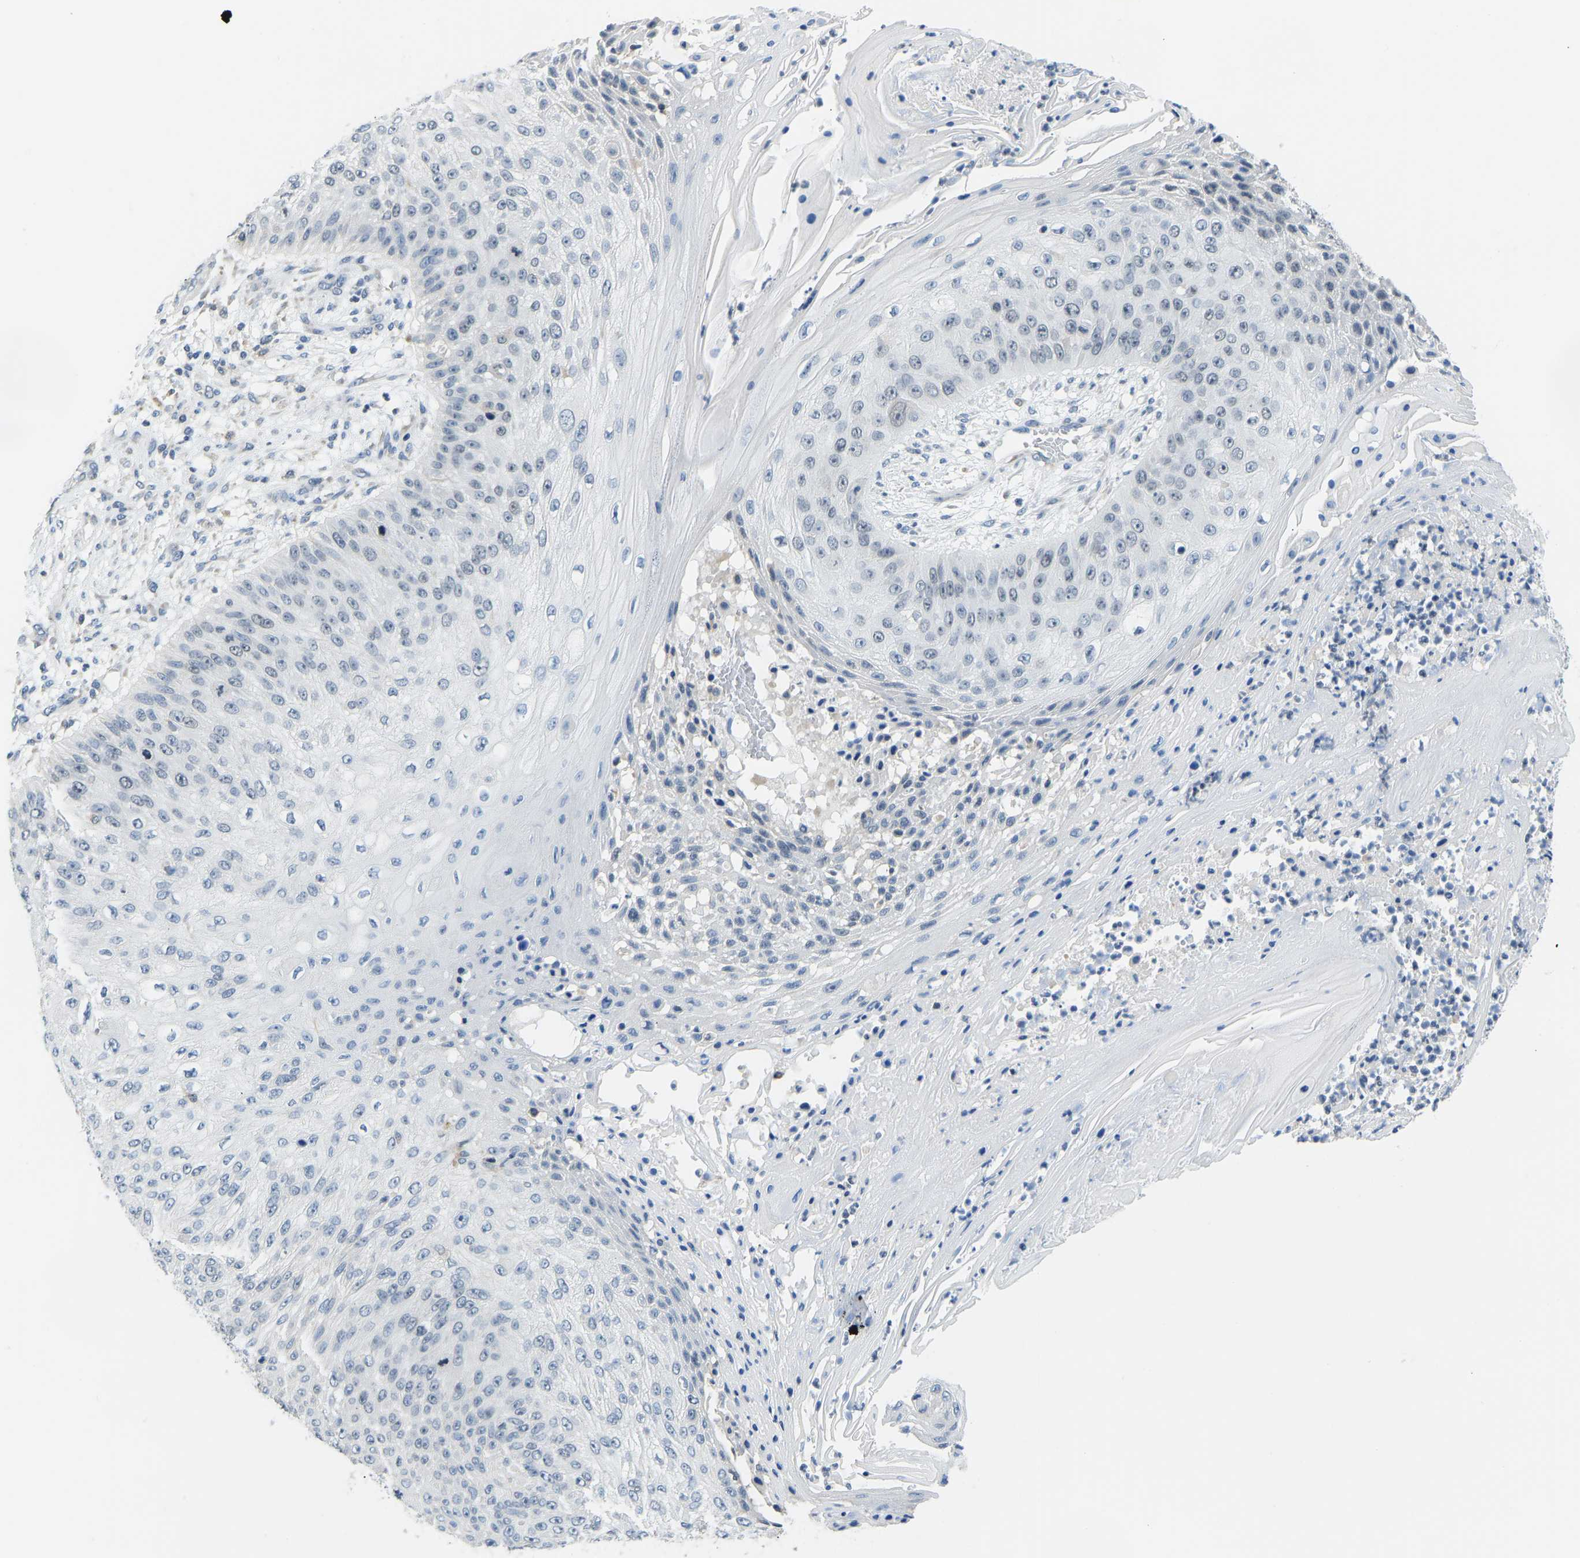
{"staining": {"intensity": "negative", "quantity": "none", "location": "none"}, "tissue": "skin cancer", "cell_type": "Tumor cells", "image_type": "cancer", "snomed": [{"axis": "morphology", "description": "Squamous cell carcinoma, NOS"}, {"axis": "topography", "description": "Skin"}], "caption": "Protein analysis of squamous cell carcinoma (skin) shows no significant expression in tumor cells.", "gene": "VRK1", "patient": {"sex": "female", "age": 80}}